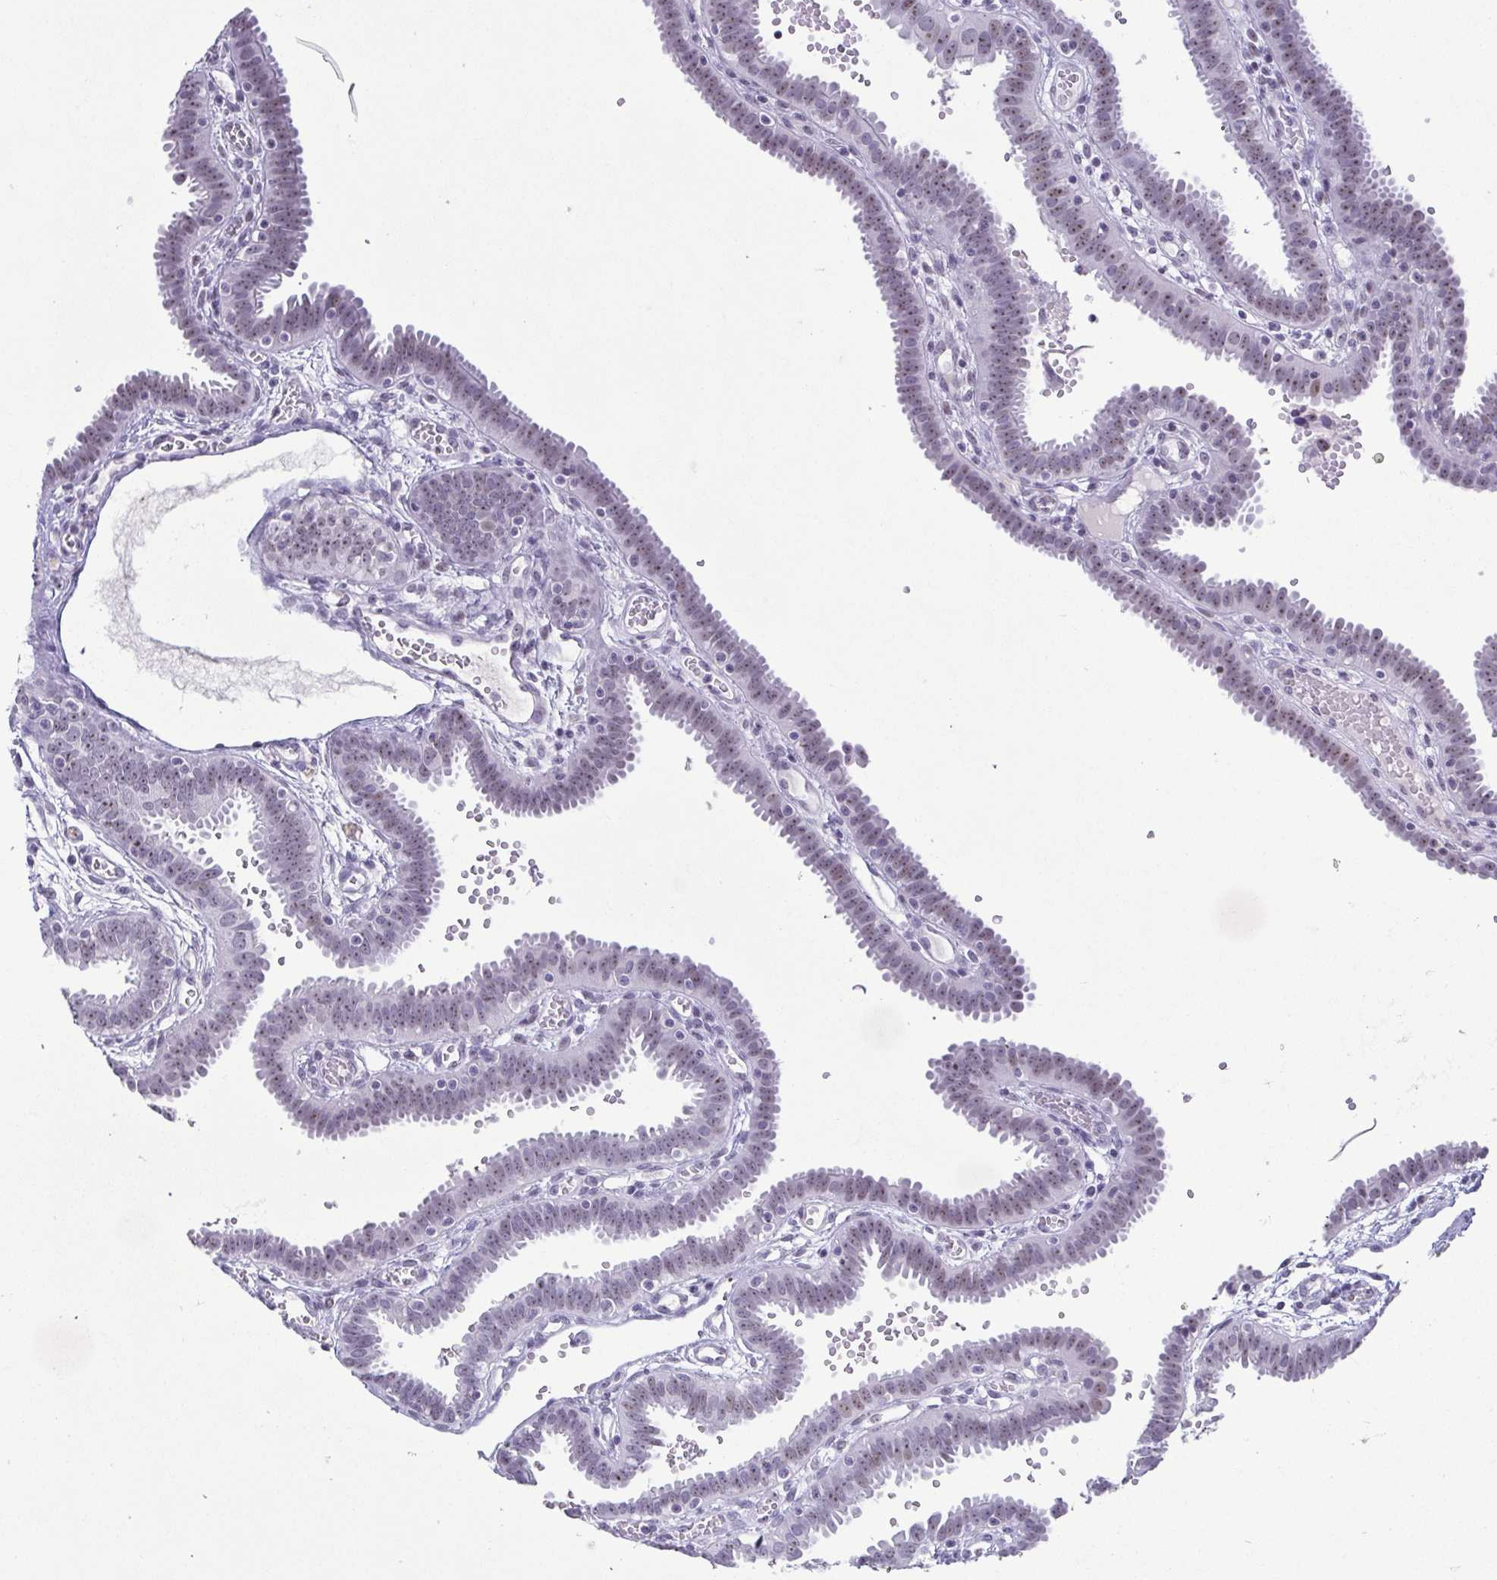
{"staining": {"intensity": "weak", "quantity": "25%-75%", "location": "nuclear"}, "tissue": "fallopian tube", "cell_type": "Glandular cells", "image_type": "normal", "snomed": [{"axis": "morphology", "description": "Normal tissue, NOS"}, {"axis": "topography", "description": "Fallopian tube"}], "caption": "DAB immunohistochemical staining of unremarkable human fallopian tube demonstrates weak nuclear protein staining in about 25%-75% of glandular cells.", "gene": "BZW1", "patient": {"sex": "female", "age": 37}}